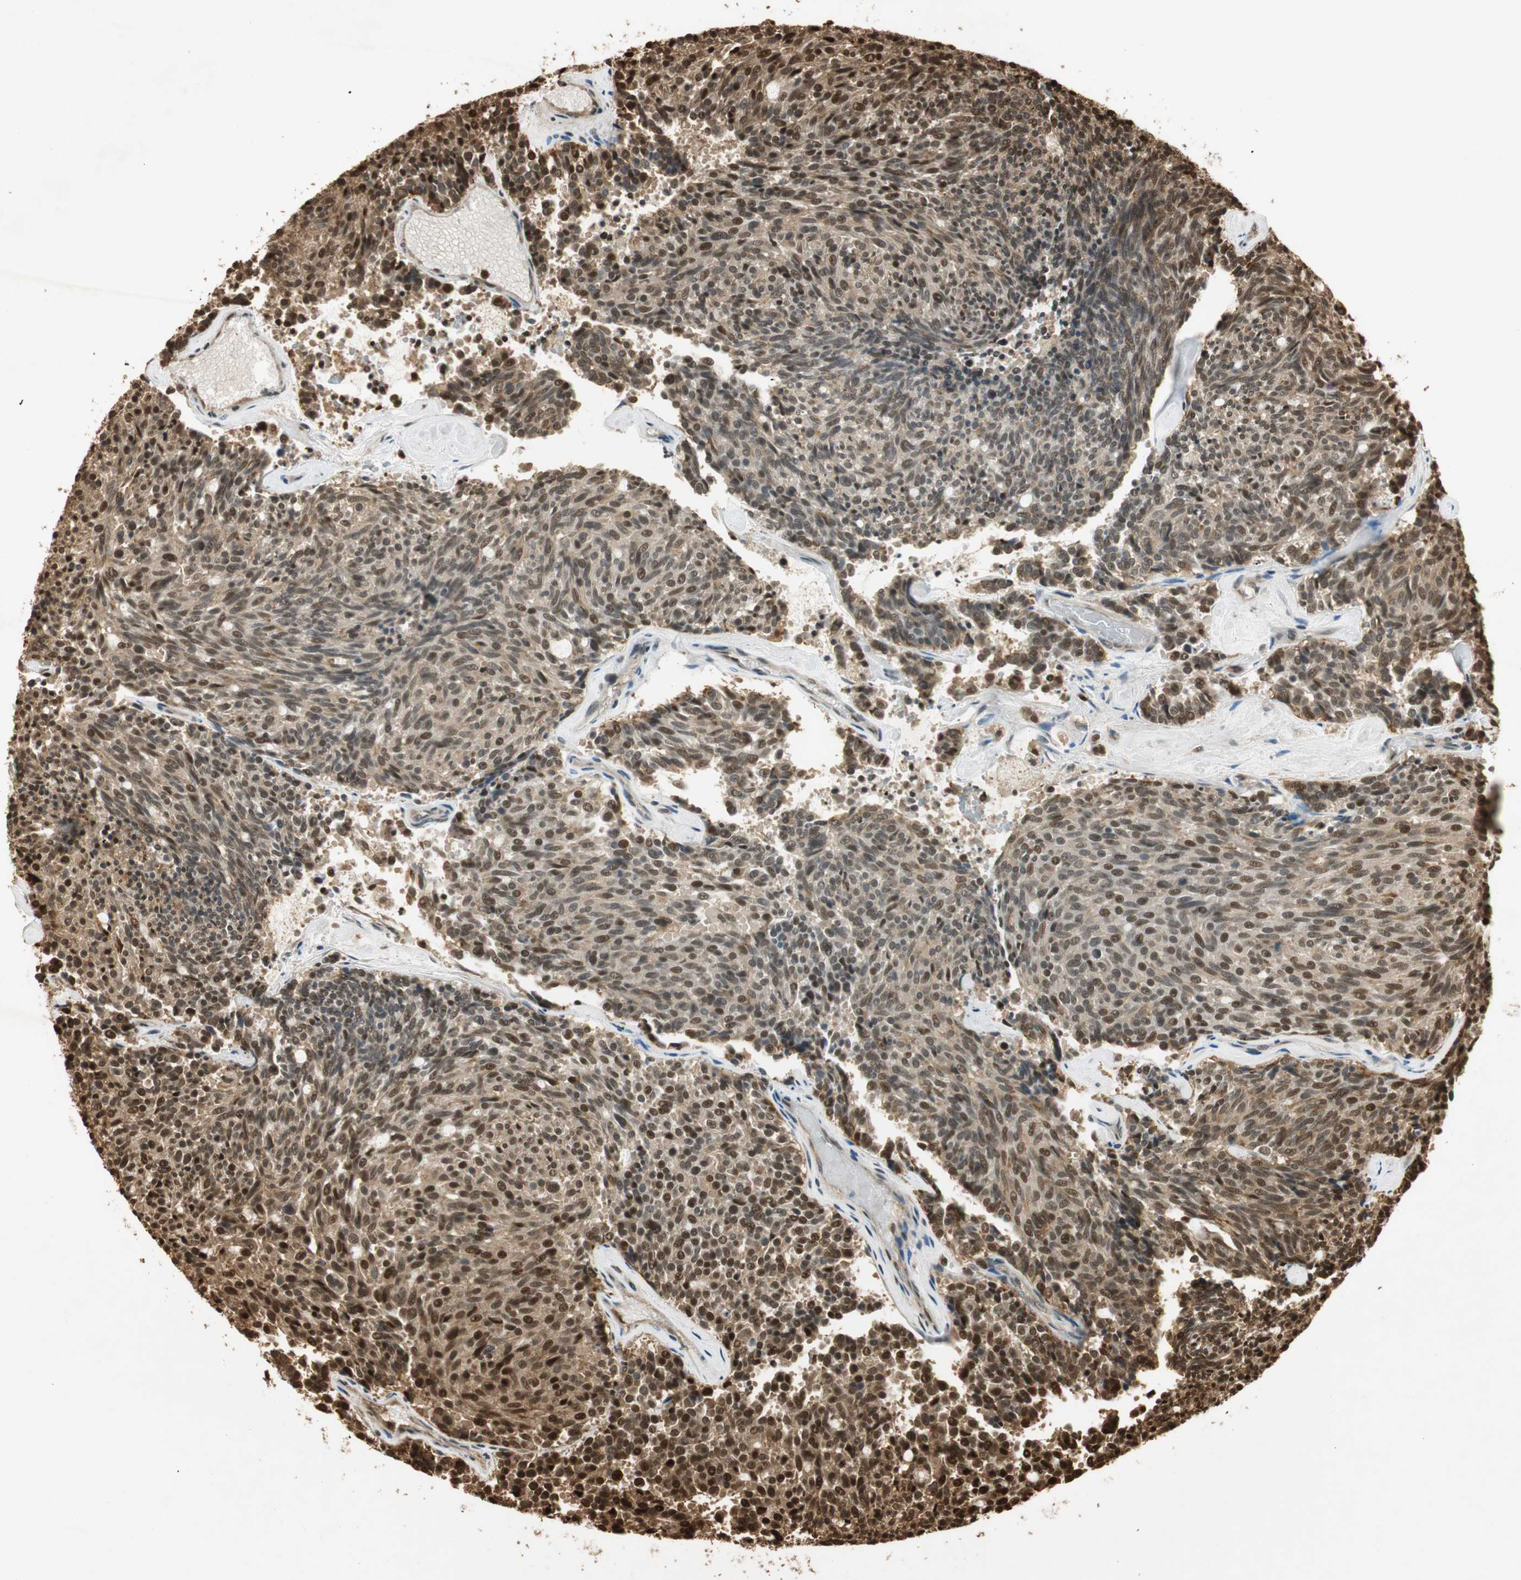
{"staining": {"intensity": "strong", "quantity": ">75%", "location": "cytoplasmic/membranous,nuclear"}, "tissue": "carcinoid", "cell_type": "Tumor cells", "image_type": "cancer", "snomed": [{"axis": "morphology", "description": "Carcinoid, malignant, NOS"}, {"axis": "topography", "description": "Pancreas"}], "caption": "Immunohistochemical staining of human carcinoid reveals high levels of strong cytoplasmic/membranous and nuclear expression in approximately >75% of tumor cells.", "gene": "RPA3", "patient": {"sex": "female", "age": 54}}